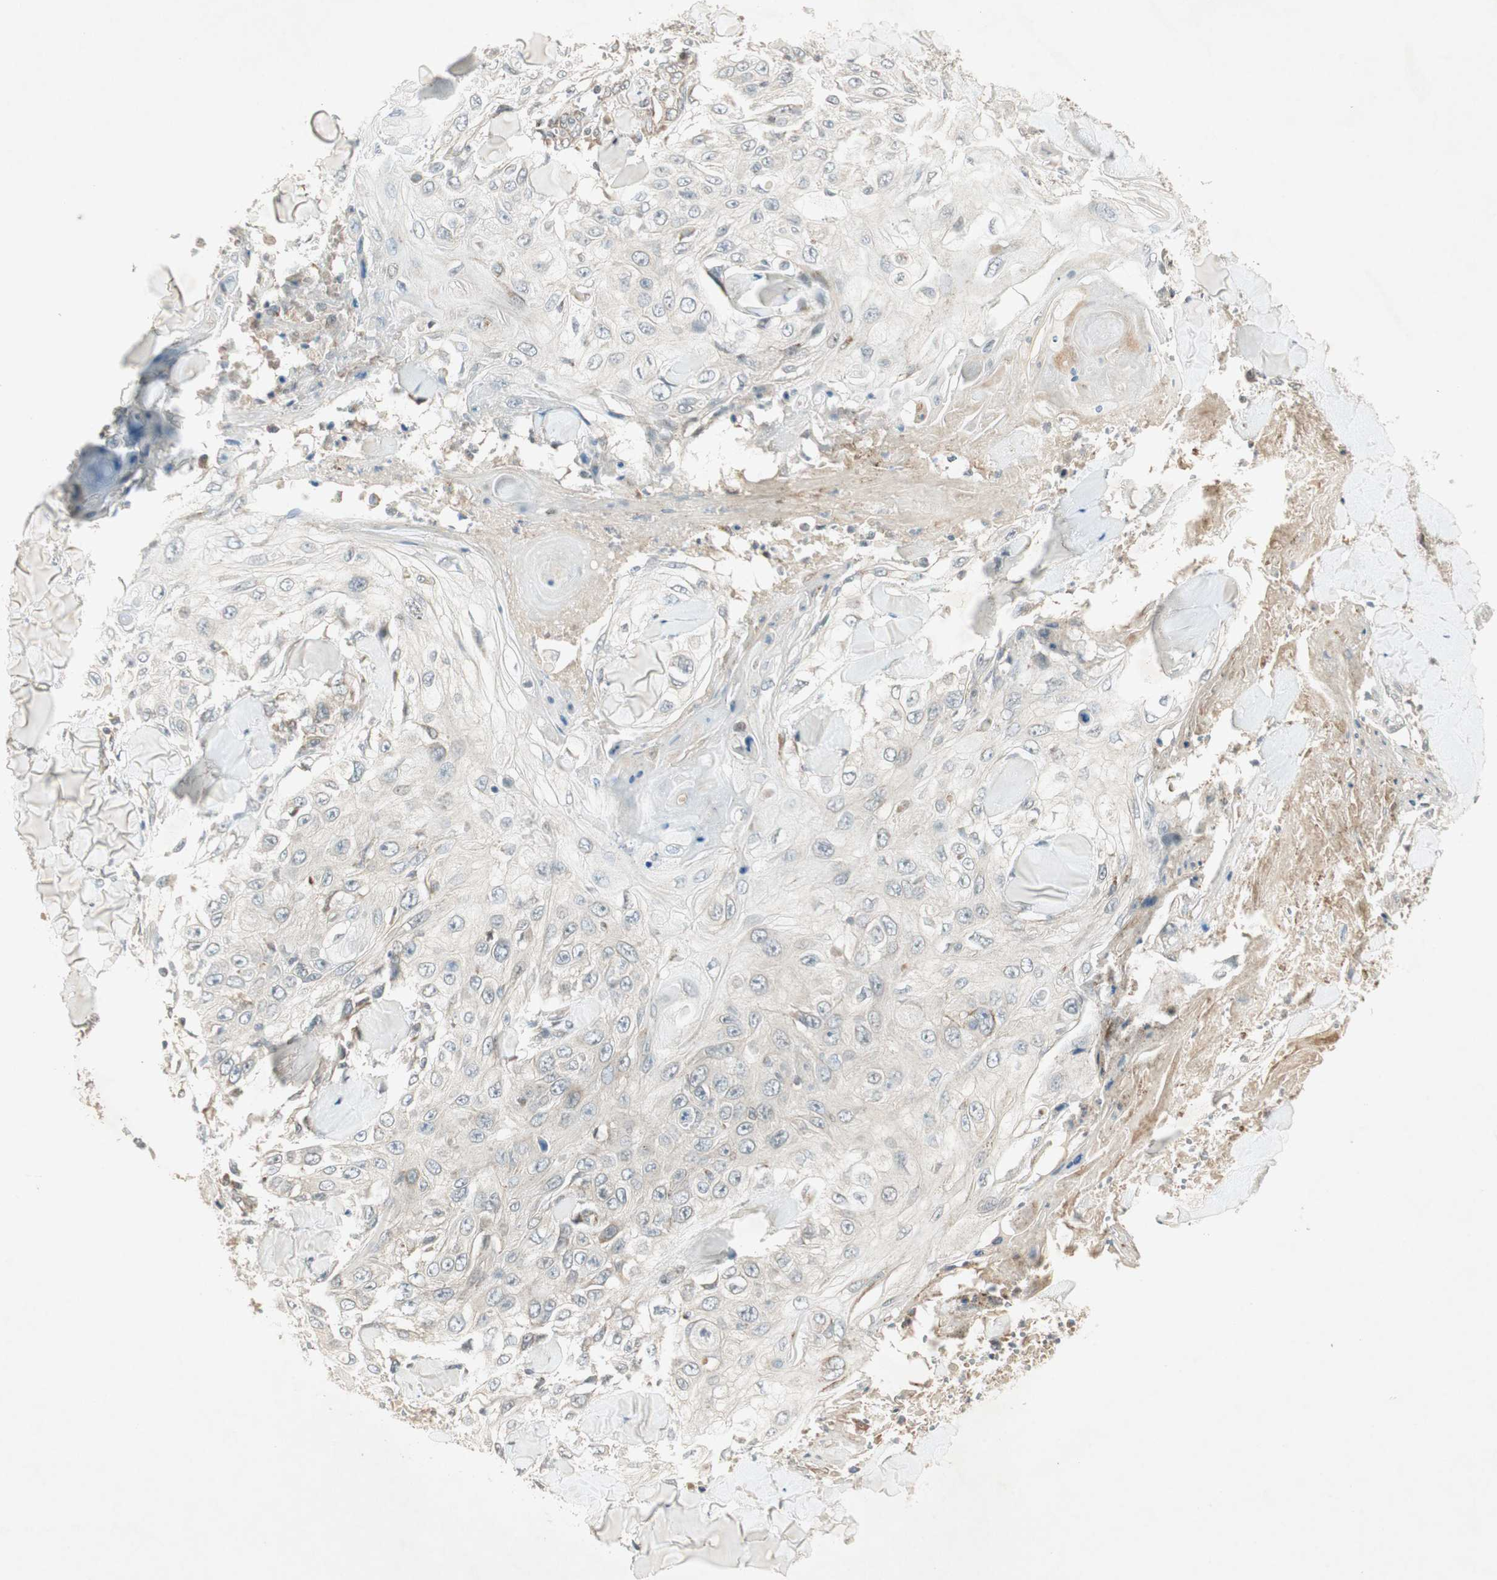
{"staining": {"intensity": "negative", "quantity": "none", "location": "none"}, "tissue": "skin cancer", "cell_type": "Tumor cells", "image_type": "cancer", "snomed": [{"axis": "morphology", "description": "Squamous cell carcinoma, NOS"}, {"axis": "topography", "description": "Skin"}], "caption": "Human skin cancer (squamous cell carcinoma) stained for a protein using immunohistochemistry (IHC) reveals no staining in tumor cells.", "gene": "USP2", "patient": {"sex": "male", "age": 86}}